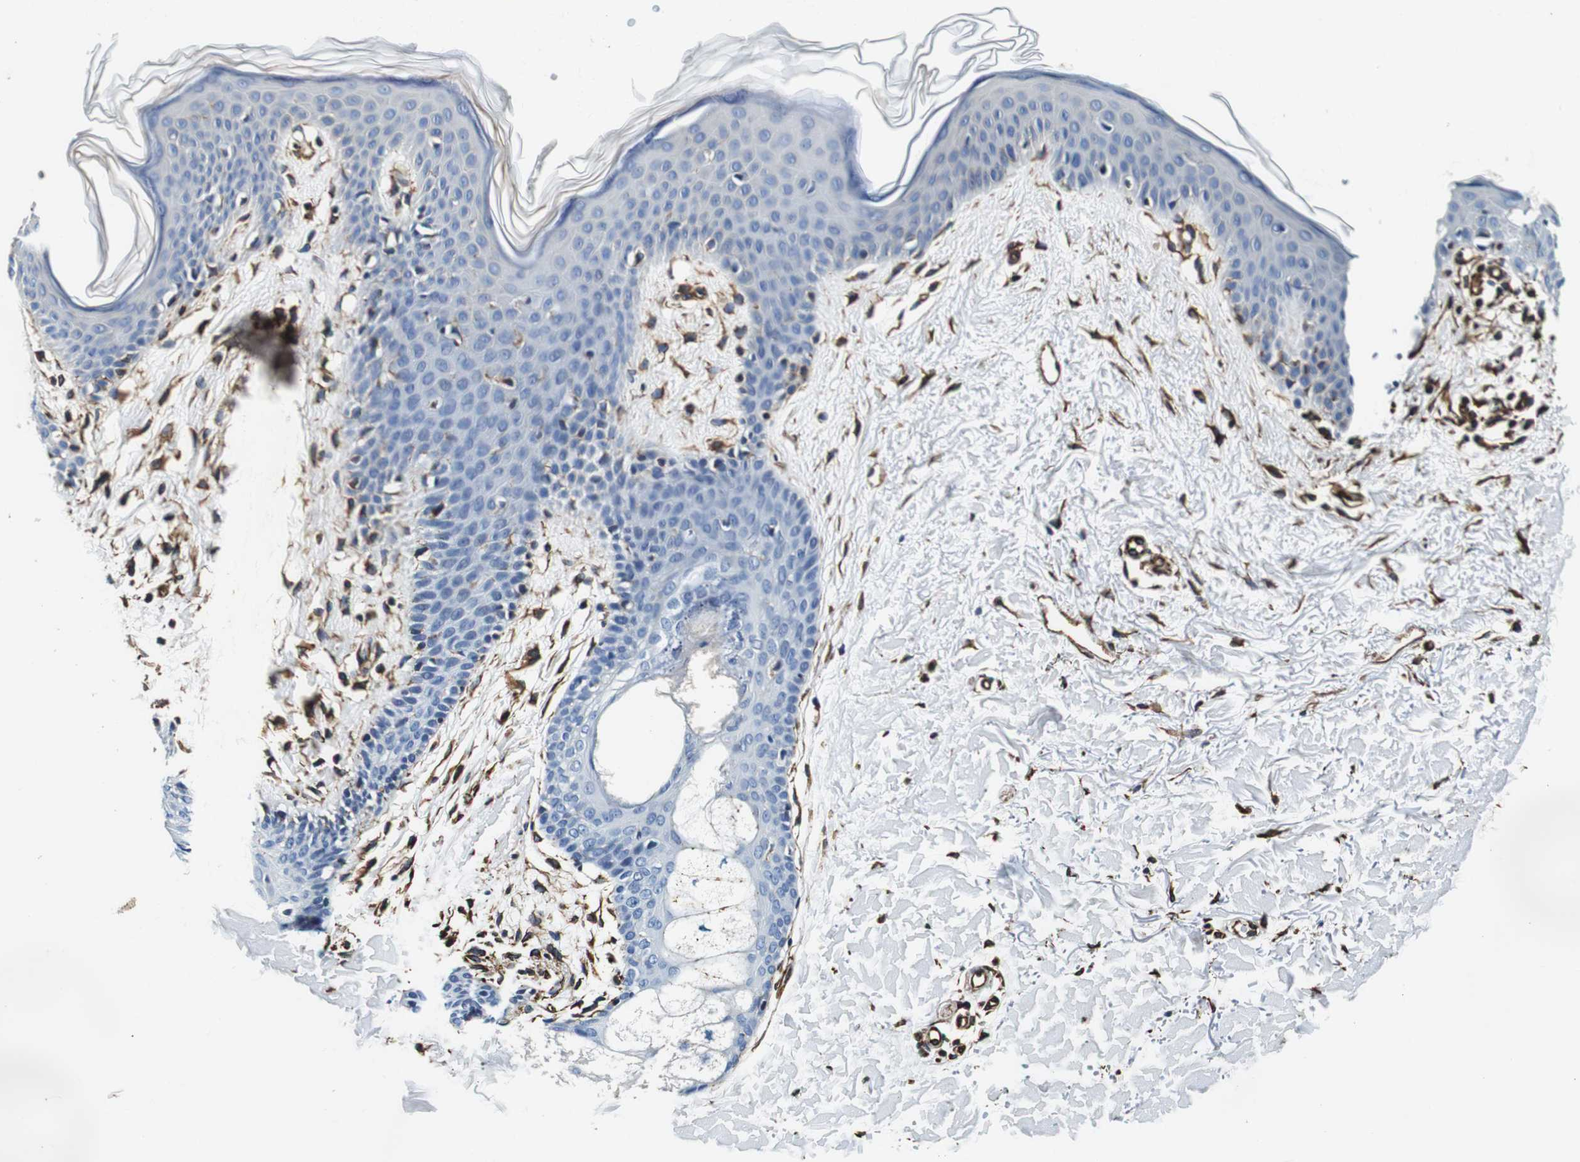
{"staining": {"intensity": "moderate", "quantity": ">75%", "location": "cytoplasmic/membranous"}, "tissue": "skin", "cell_type": "Fibroblasts", "image_type": "normal", "snomed": [{"axis": "morphology", "description": "Normal tissue, NOS"}, {"axis": "topography", "description": "Skin"}], "caption": "DAB (3,3'-diaminobenzidine) immunohistochemical staining of unremarkable human skin displays moderate cytoplasmic/membranous protein expression in approximately >75% of fibroblasts. The staining was performed using DAB to visualize the protein expression in brown, while the nuclei were stained in blue with hematoxylin (Magnification: 20x).", "gene": "GJE1", "patient": {"sex": "female", "age": 56}}